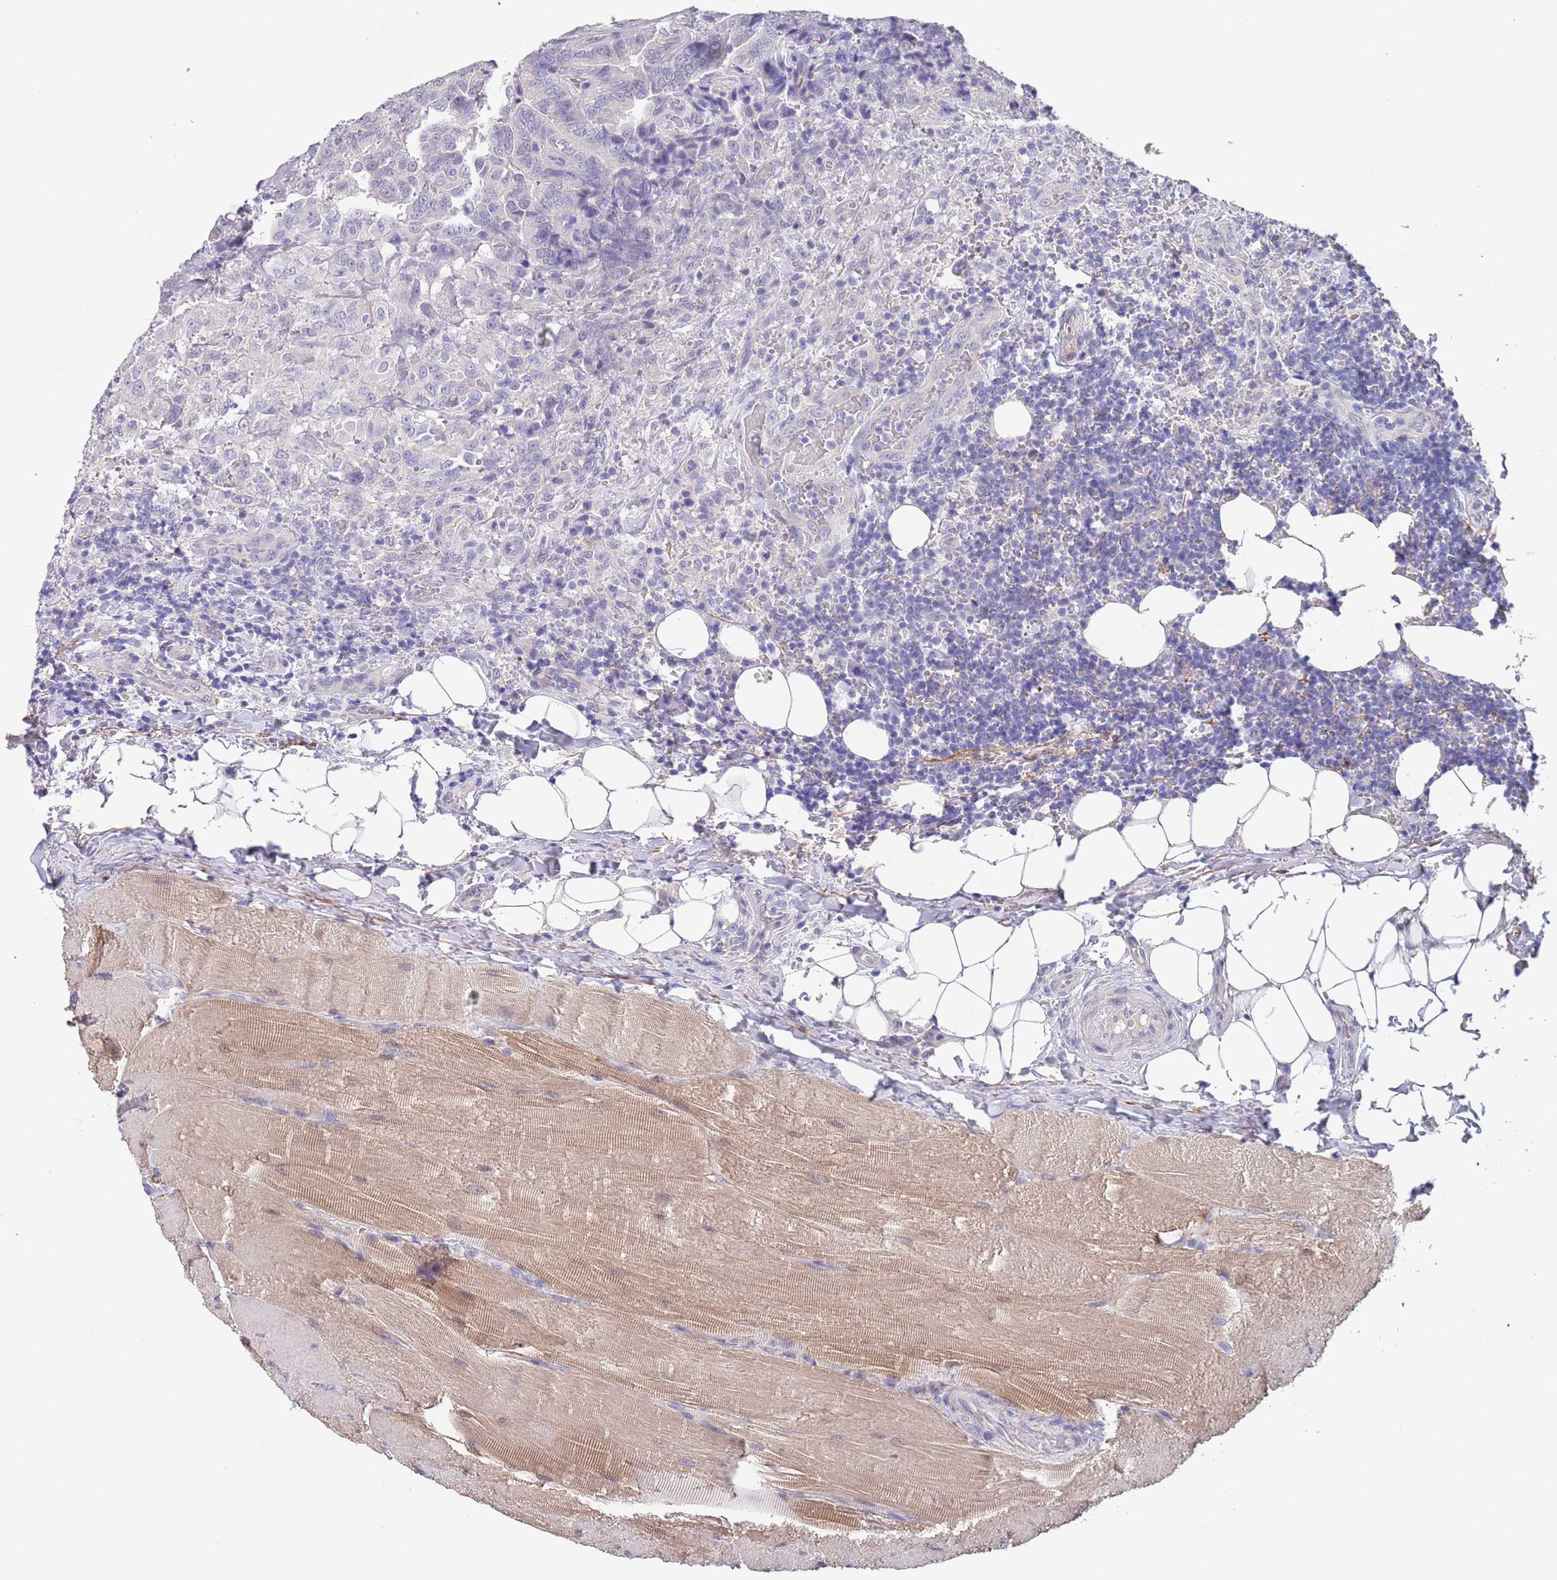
{"staining": {"intensity": "negative", "quantity": "none", "location": "none"}, "tissue": "thyroid cancer", "cell_type": "Tumor cells", "image_type": "cancer", "snomed": [{"axis": "morphology", "description": "Papillary adenocarcinoma, NOS"}, {"axis": "topography", "description": "Thyroid gland"}], "caption": "Immunohistochemistry of thyroid cancer (papillary adenocarcinoma) exhibits no expression in tumor cells.", "gene": "RNF169", "patient": {"sex": "male", "age": 61}}